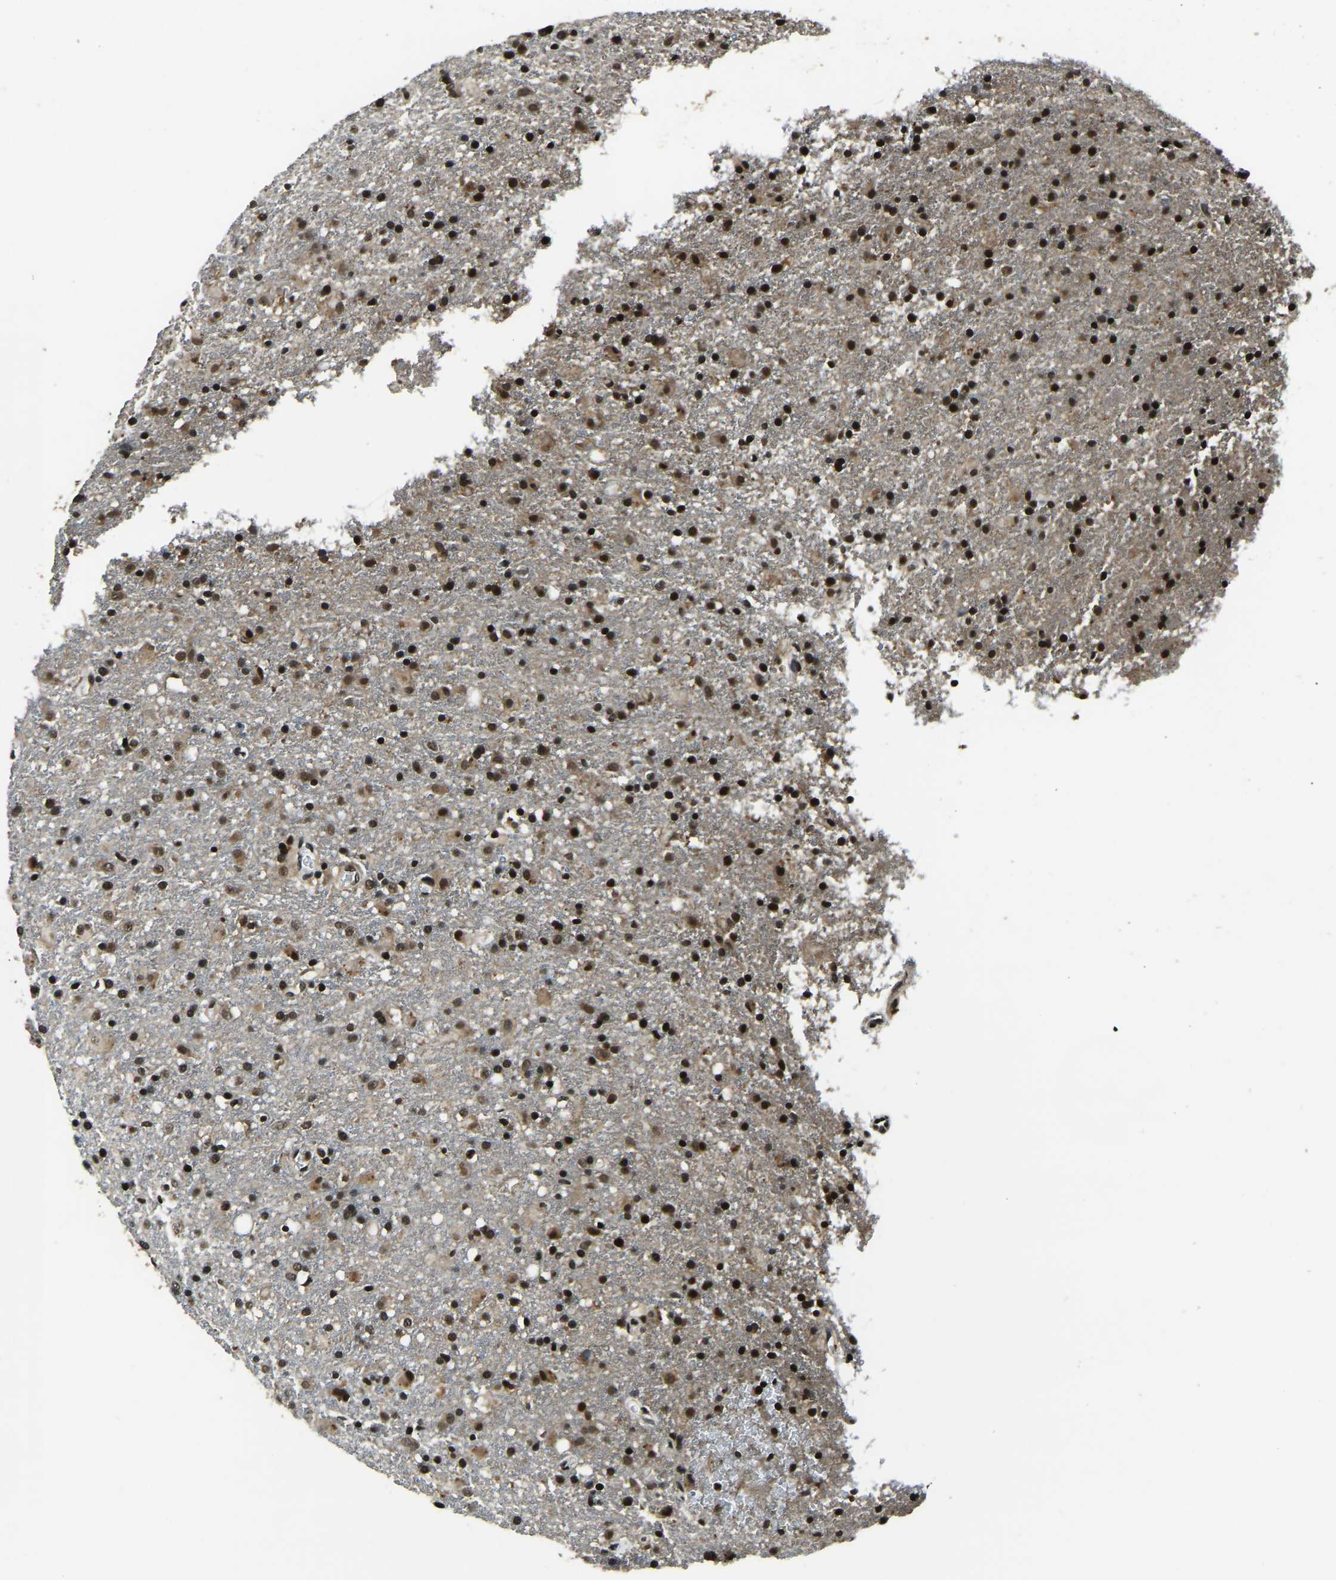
{"staining": {"intensity": "strong", "quantity": ">75%", "location": "cytoplasmic/membranous,nuclear"}, "tissue": "glioma", "cell_type": "Tumor cells", "image_type": "cancer", "snomed": [{"axis": "morphology", "description": "Glioma, malignant, Low grade"}, {"axis": "topography", "description": "Brain"}], "caption": "A photomicrograph of low-grade glioma (malignant) stained for a protein shows strong cytoplasmic/membranous and nuclear brown staining in tumor cells. (IHC, brightfield microscopy, high magnification).", "gene": "ANKIB1", "patient": {"sex": "male", "age": 65}}